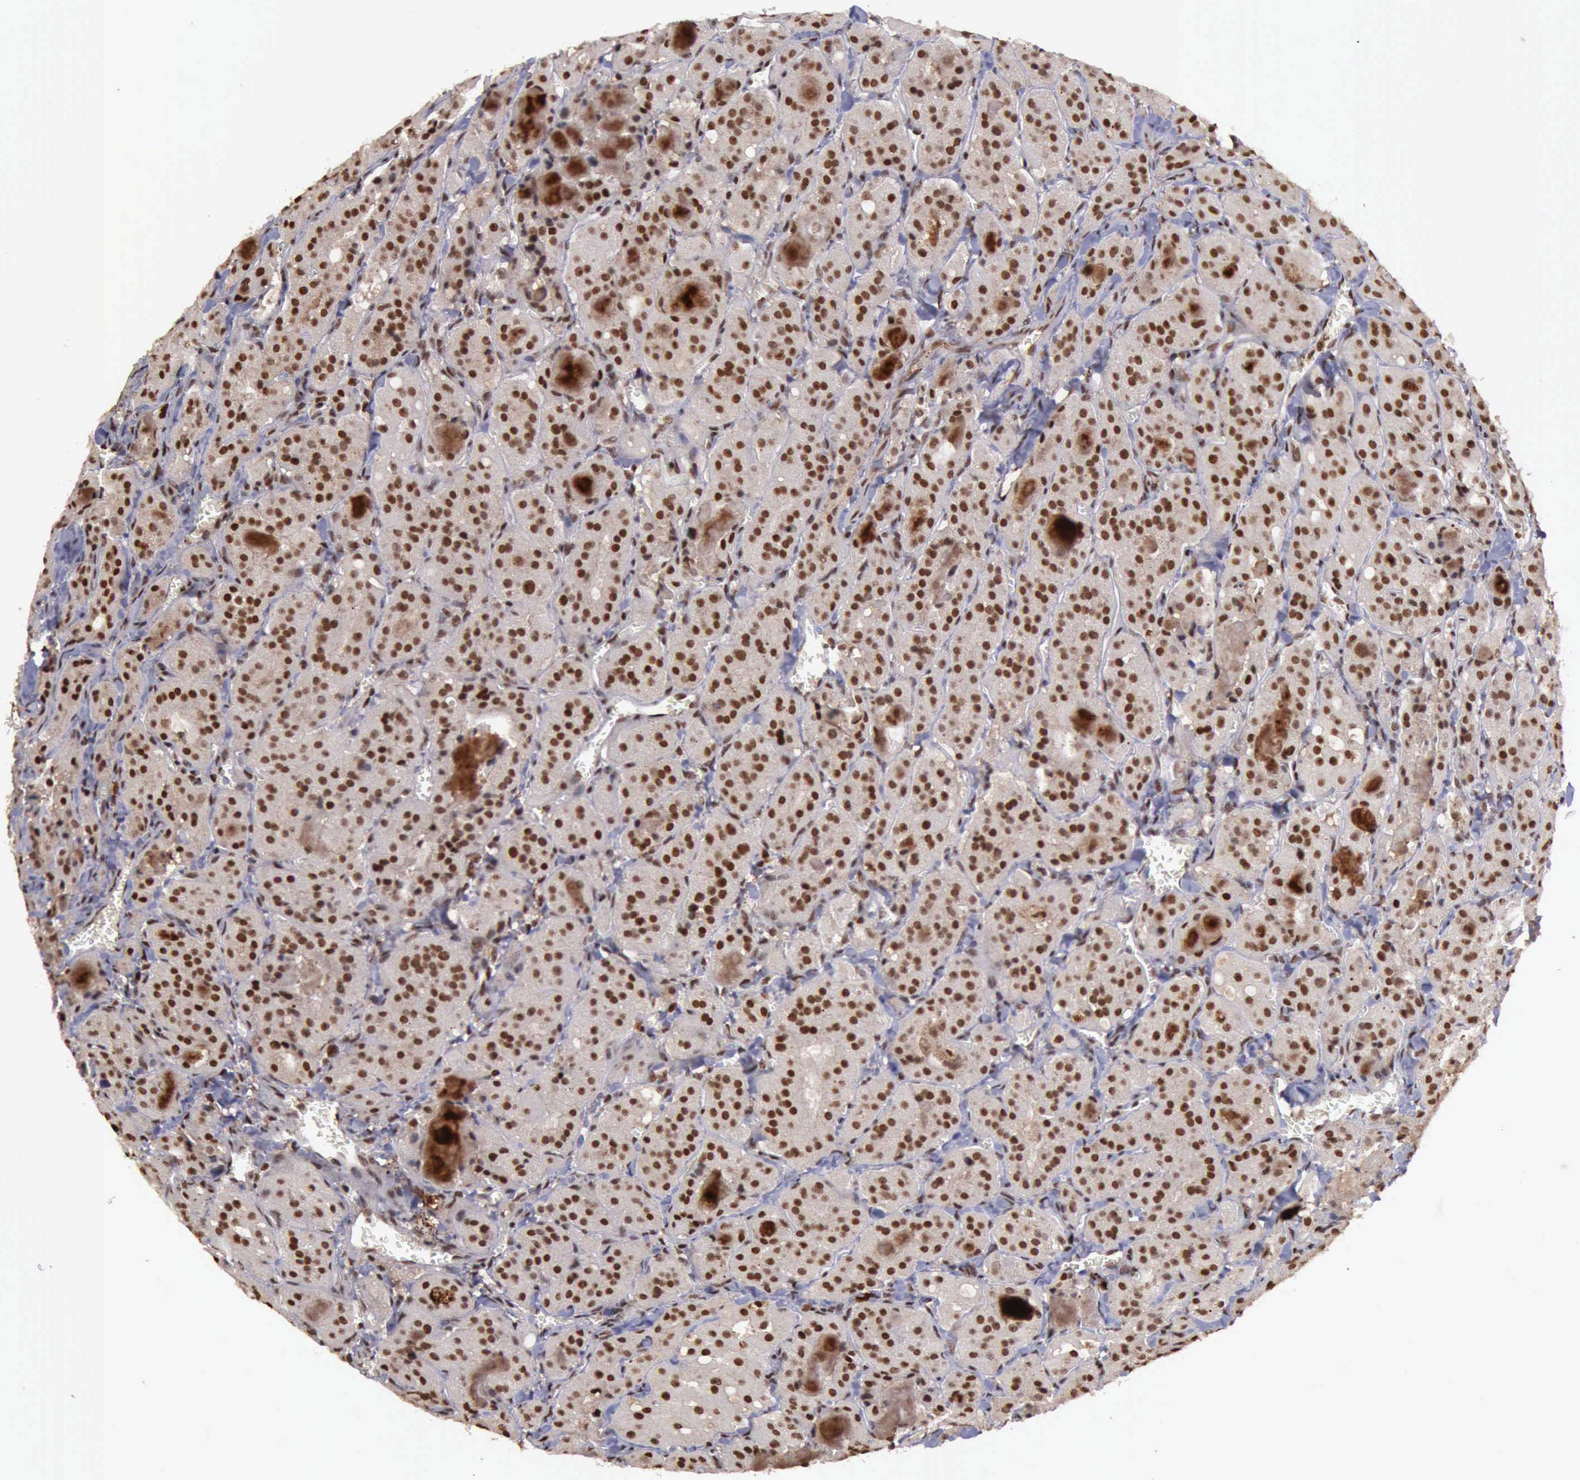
{"staining": {"intensity": "strong", "quantity": ">75%", "location": "nuclear"}, "tissue": "thyroid cancer", "cell_type": "Tumor cells", "image_type": "cancer", "snomed": [{"axis": "morphology", "description": "Carcinoma, NOS"}, {"axis": "topography", "description": "Thyroid gland"}], "caption": "Carcinoma (thyroid) stained for a protein shows strong nuclear positivity in tumor cells. (DAB (3,3'-diaminobenzidine) IHC with brightfield microscopy, high magnification).", "gene": "TRMT2A", "patient": {"sex": "male", "age": 76}}